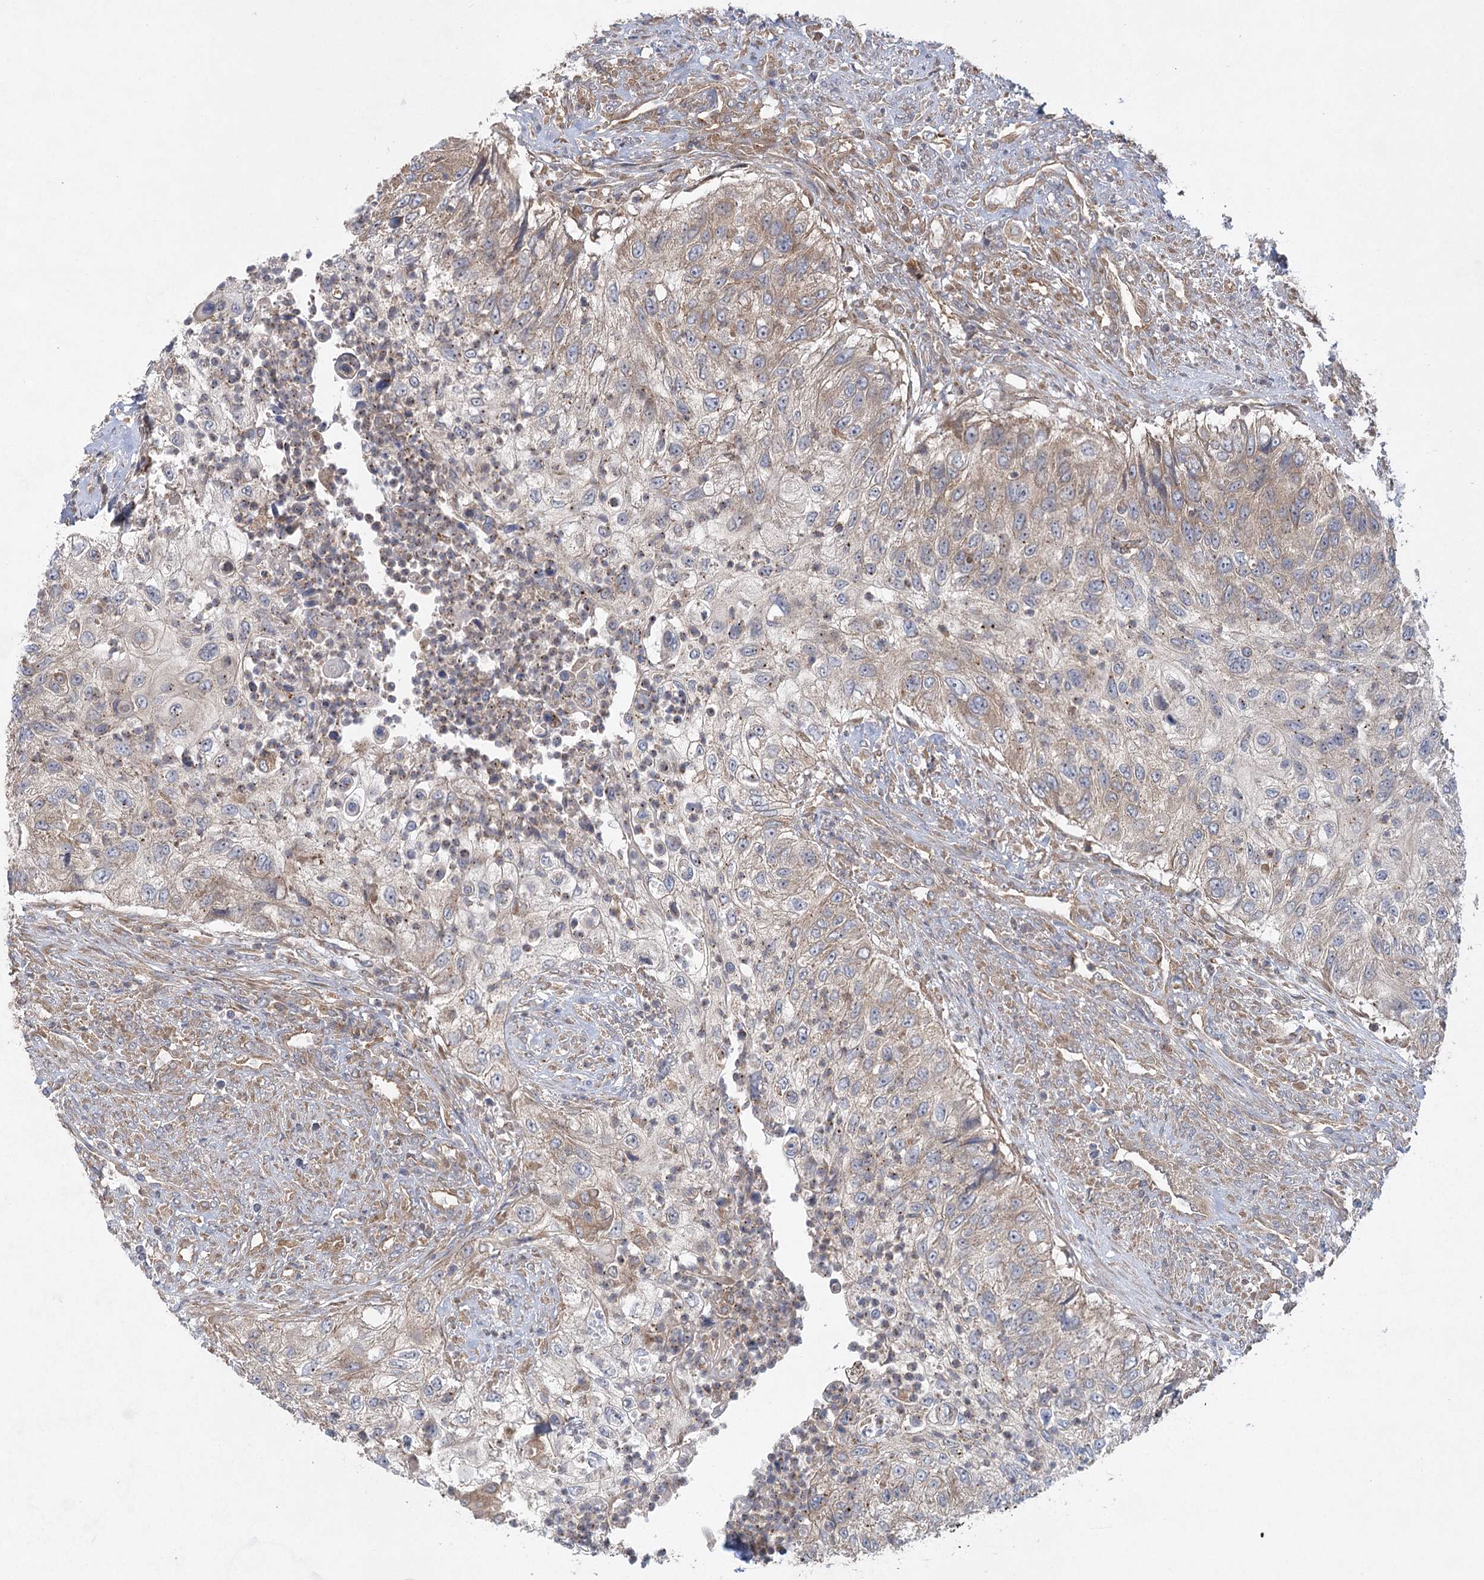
{"staining": {"intensity": "weak", "quantity": "25%-75%", "location": "cytoplasmic/membranous"}, "tissue": "urothelial cancer", "cell_type": "Tumor cells", "image_type": "cancer", "snomed": [{"axis": "morphology", "description": "Urothelial carcinoma, High grade"}, {"axis": "topography", "description": "Urinary bladder"}], "caption": "Protein staining of urothelial carcinoma (high-grade) tissue exhibits weak cytoplasmic/membranous positivity in approximately 25%-75% of tumor cells.", "gene": "EIF3A", "patient": {"sex": "female", "age": 60}}